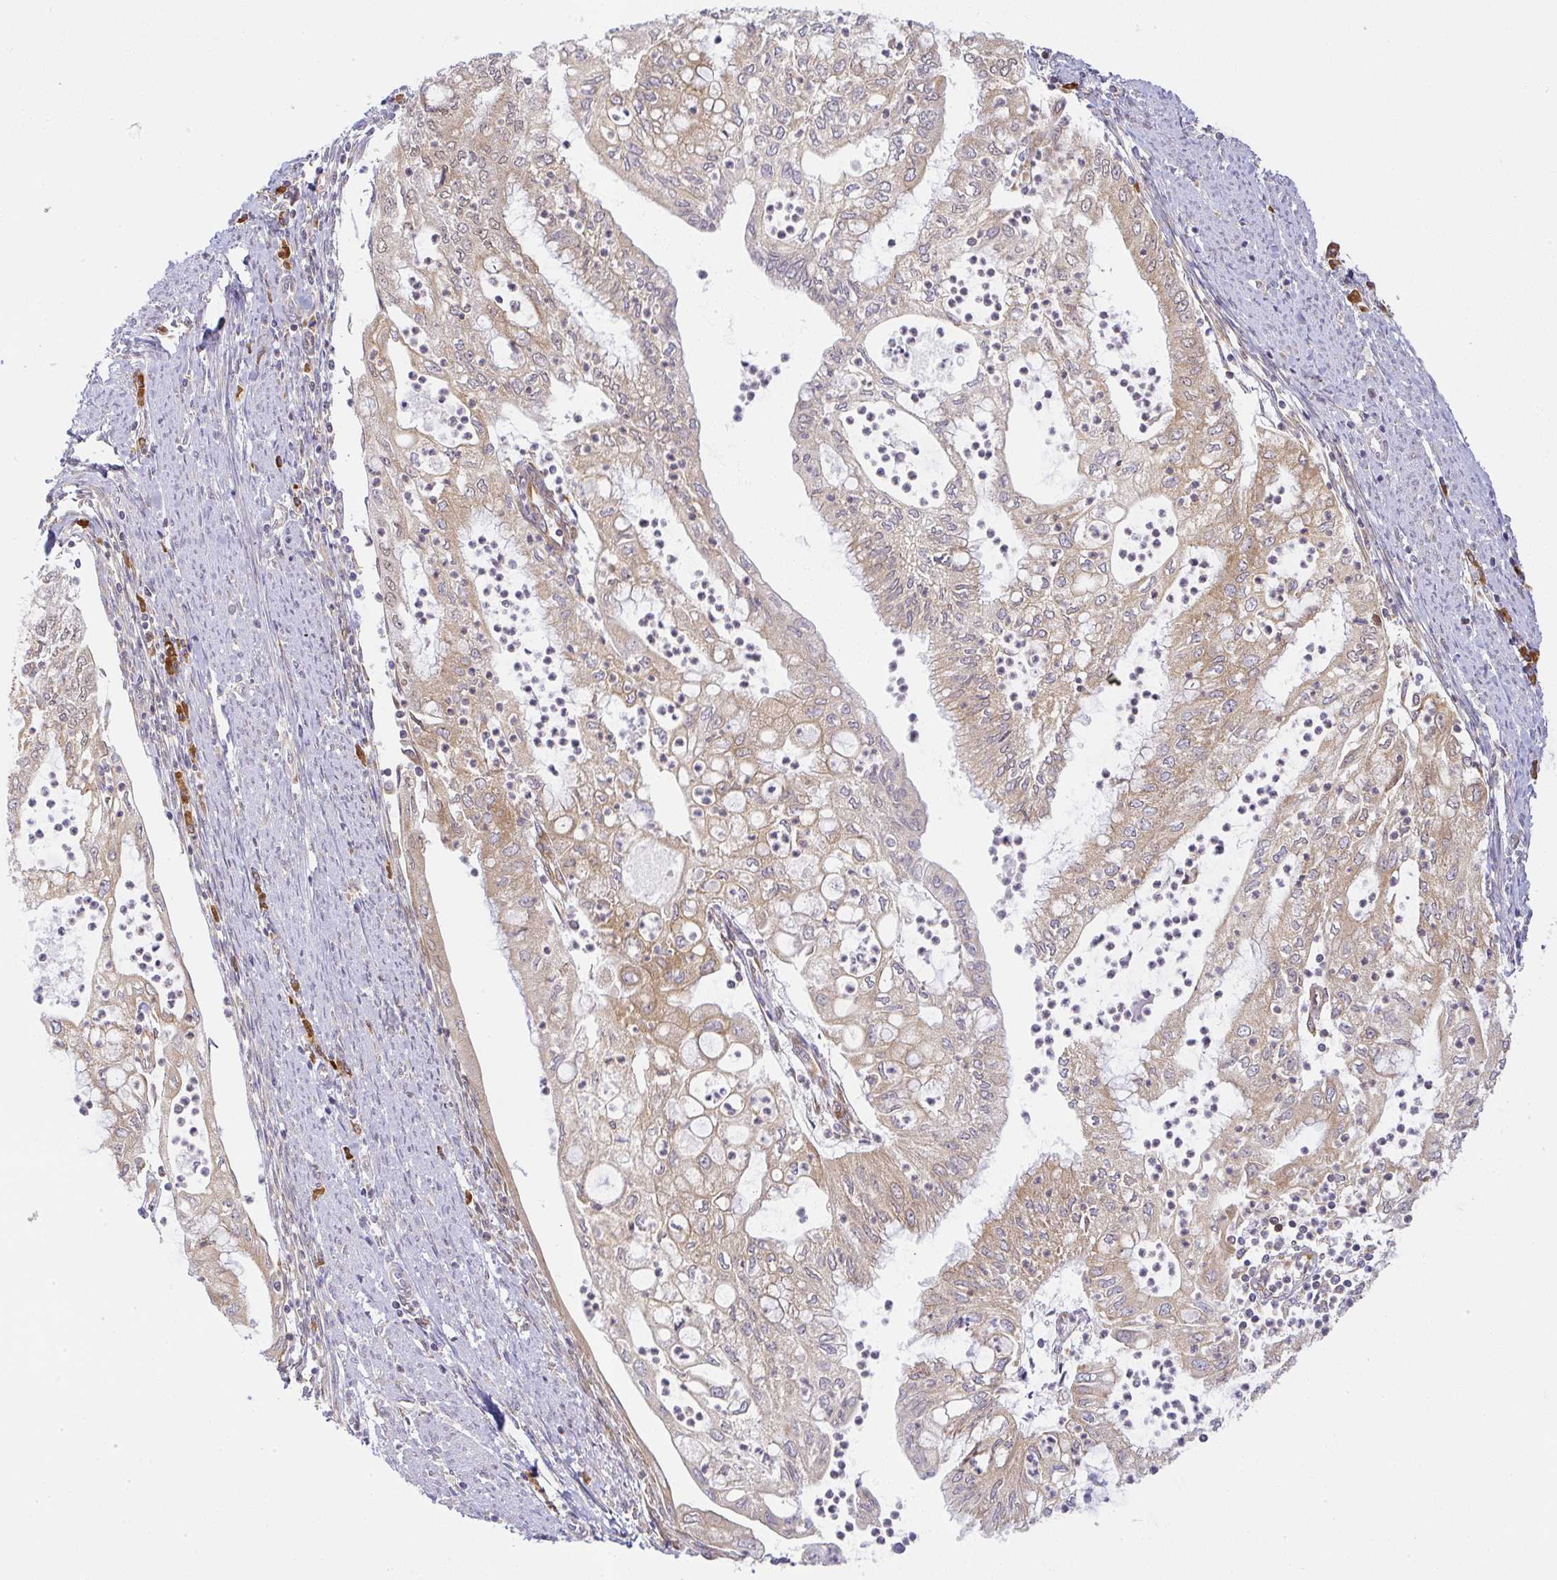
{"staining": {"intensity": "moderate", "quantity": "25%-75%", "location": "cytoplasmic/membranous"}, "tissue": "endometrial cancer", "cell_type": "Tumor cells", "image_type": "cancer", "snomed": [{"axis": "morphology", "description": "Adenocarcinoma, NOS"}, {"axis": "topography", "description": "Endometrium"}], "caption": "Human endometrial adenocarcinoma stained with a brown dye exhibits moderate cytoplasmic/membranous positive staining in approximately 25%-75% of tumor cells.", "gene": "DERL2", "patient": {"sex": "female", "age": 75}}